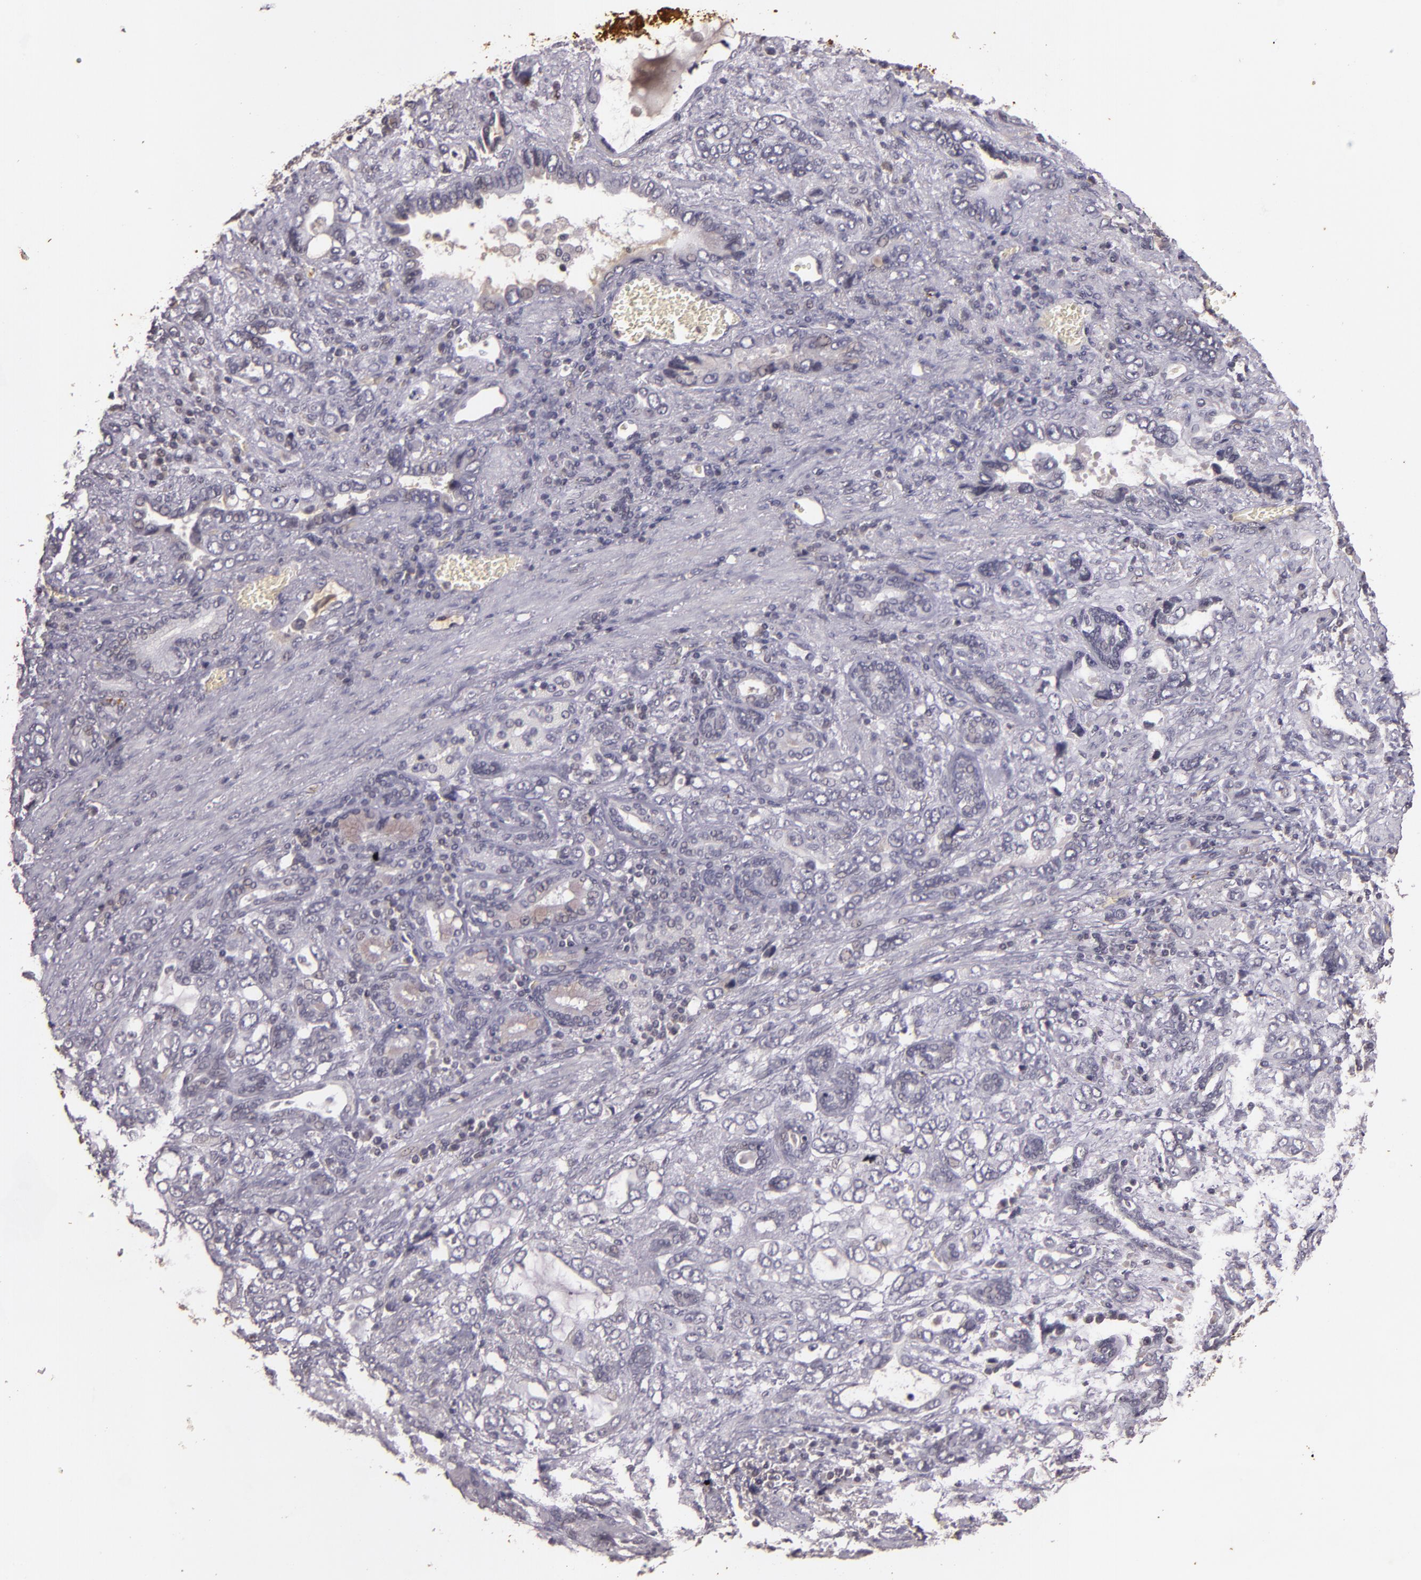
{"staining": {"intensity": "negative", "quantity": "none", "location": "none"}, "tissue": "stomach cancer", "cell_type": "Tumor cells", "image_type": "cancer", "snomed": [{"axis": "morphology", "description": "Adenocarcinoma, NOS"}, {"axis": "topography", "description": "Stomach"}], "caption": "DAB (3,3'-diaminobenzidine) immunohistochemical staining of stomach cancer exhibits no significant staining in tumor cells.", "gene": "TFF1", "patient": {"sex": "male", "age": 78}}